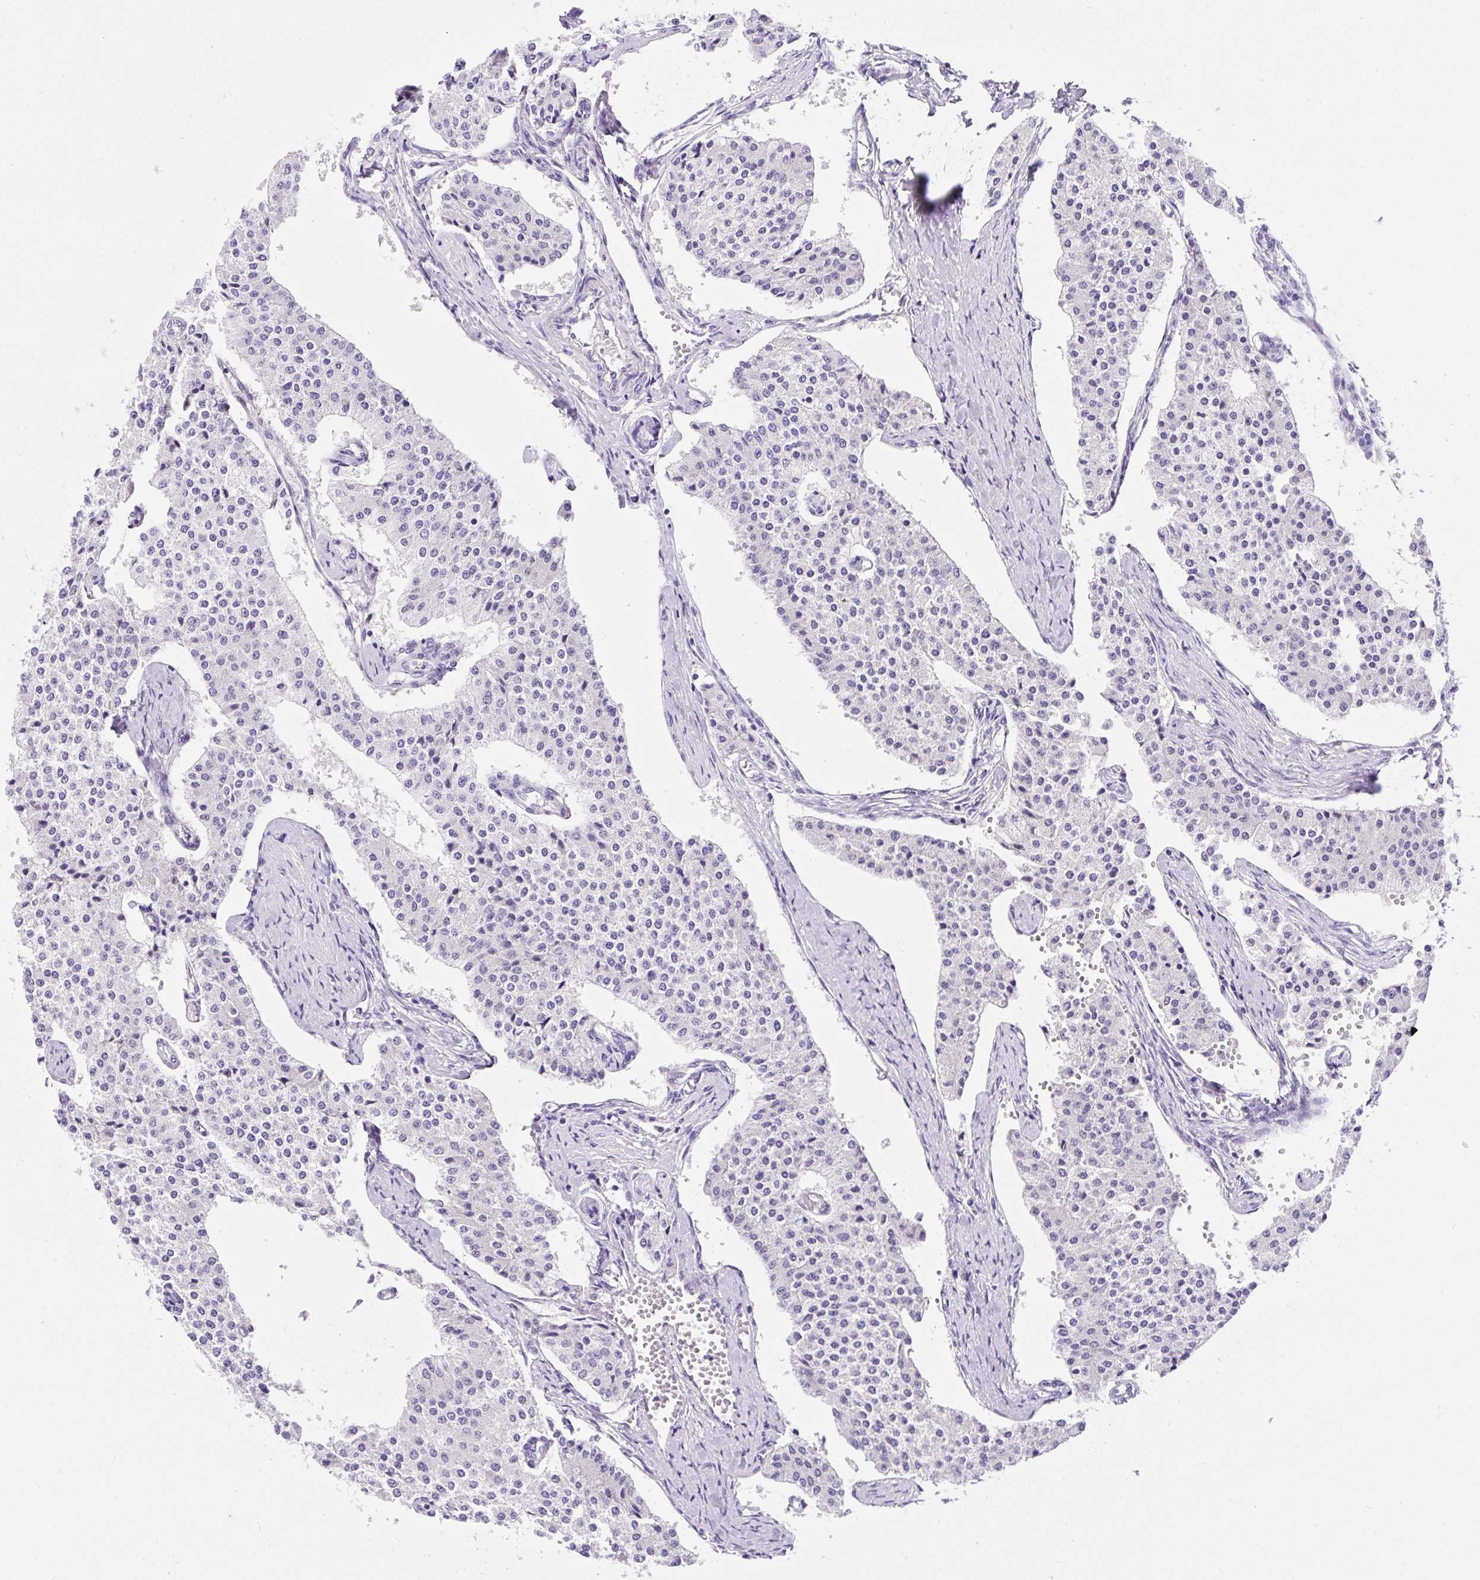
{"staining": {"intensity": "negative", "quantity": "none", "location": "none"}, "tissue": "carcinoid", "cell_type": "Tumor cells", "image_type": "cancer", "snomed": [{"axis": "morphology", "description": "Carcinoid, malignant, NOS"}, {"axis": "topography", "description": "Colon"}], "caption": "Malignant carcinoid stained for a protein using immunohistochemistry exhibits no expression tumor cells.", "gene": "GOLGA8A", "patient": {"sex": "female", "age": 52}}